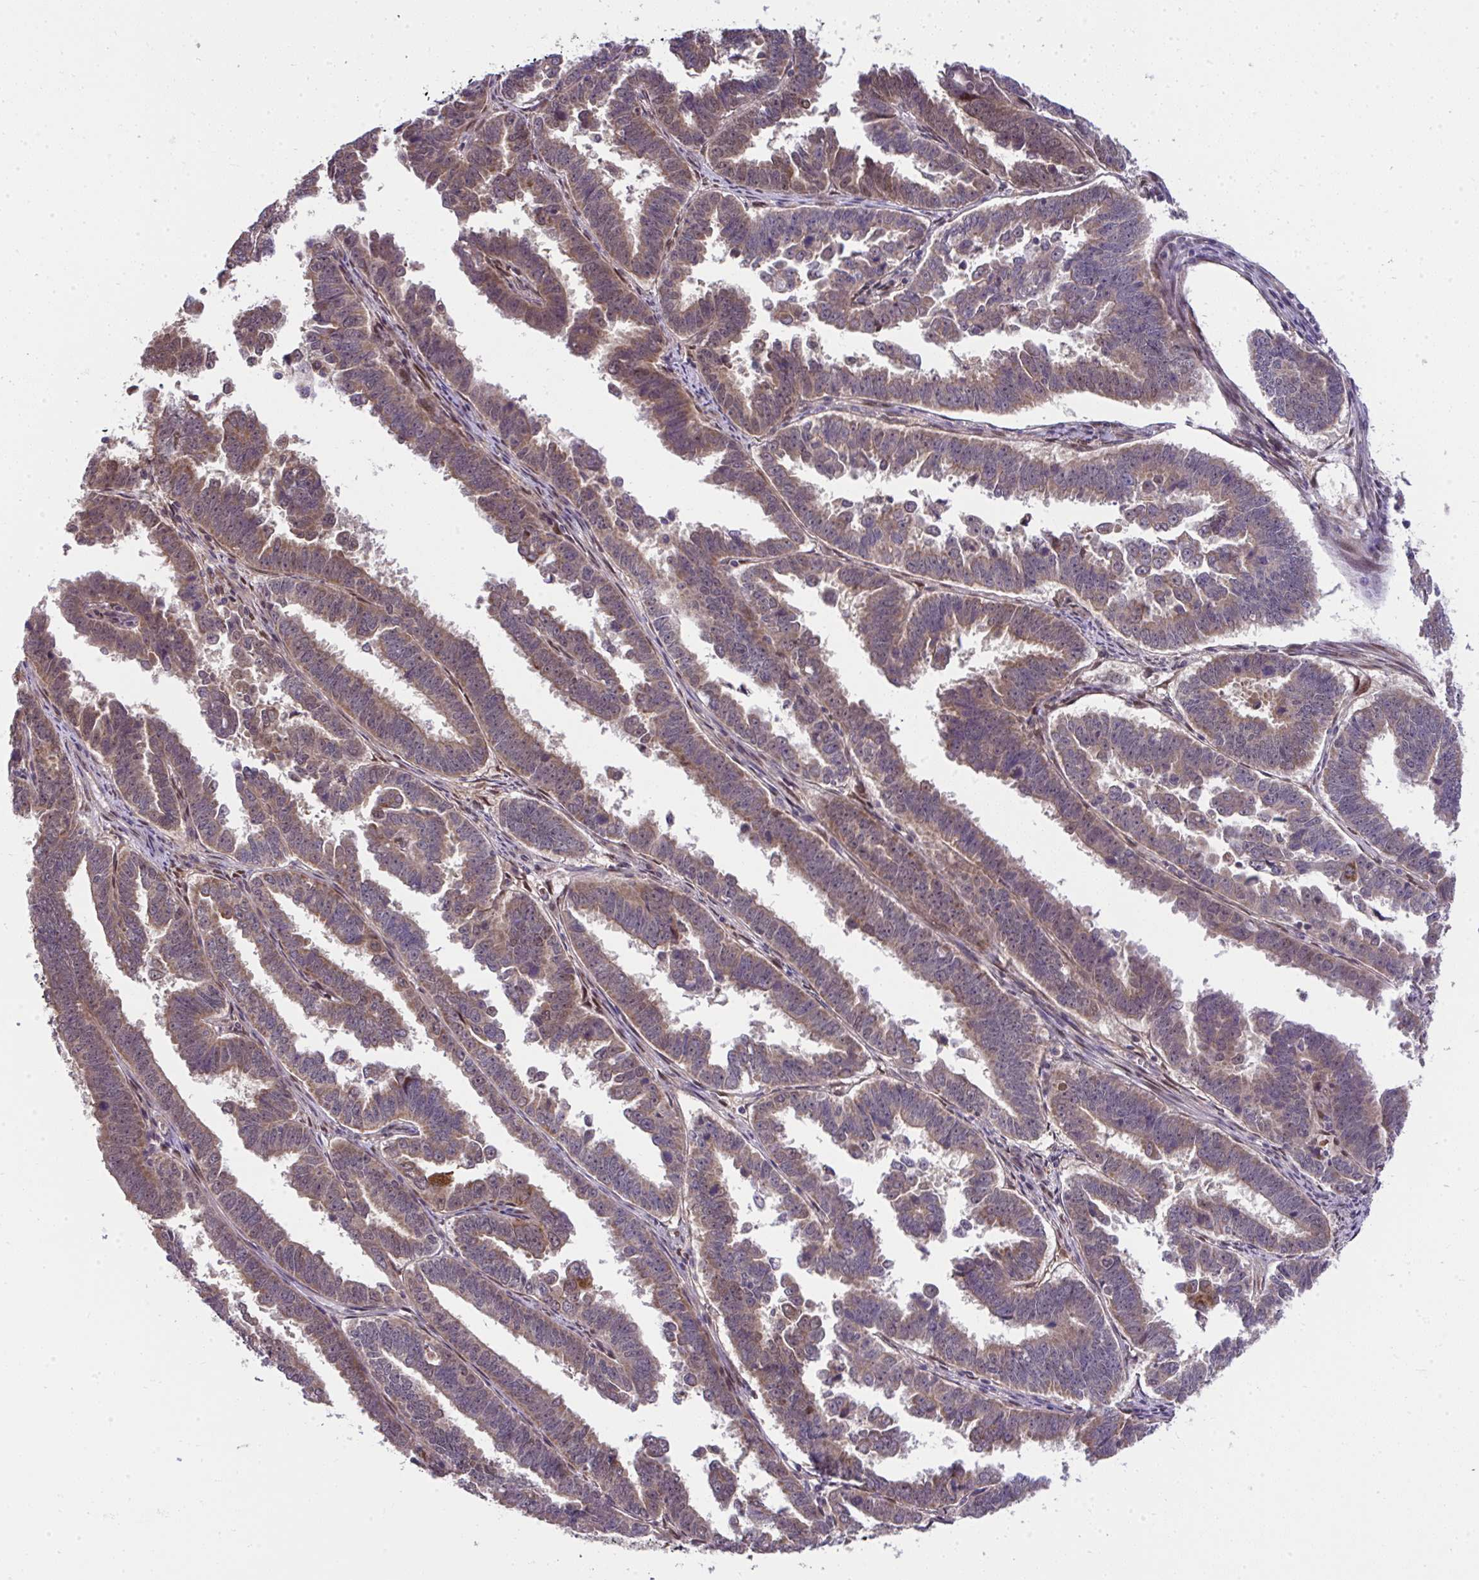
{"staining": {"intensity": "moderate", "quantity": ">75%", "location": "cytoplasmic/membranous"}, "tissue": "endometrial cancer", "cell_type": "Tumor cells", "image_type": "cancer", "snomed": [{"axis": "morphology", "description": "Adenocarcinoma, NOS"}, {"axis": "topography", "description": "Endometrium"}], "caption": "Immunohistochemical staining of human adenocarcinoma (endometrial) displays moderate cytoplasmic/membranous protein positivity in about >75% of tumor cells.", "gene": "RDH14", "patient": {"sex": "female", "age": 75}}